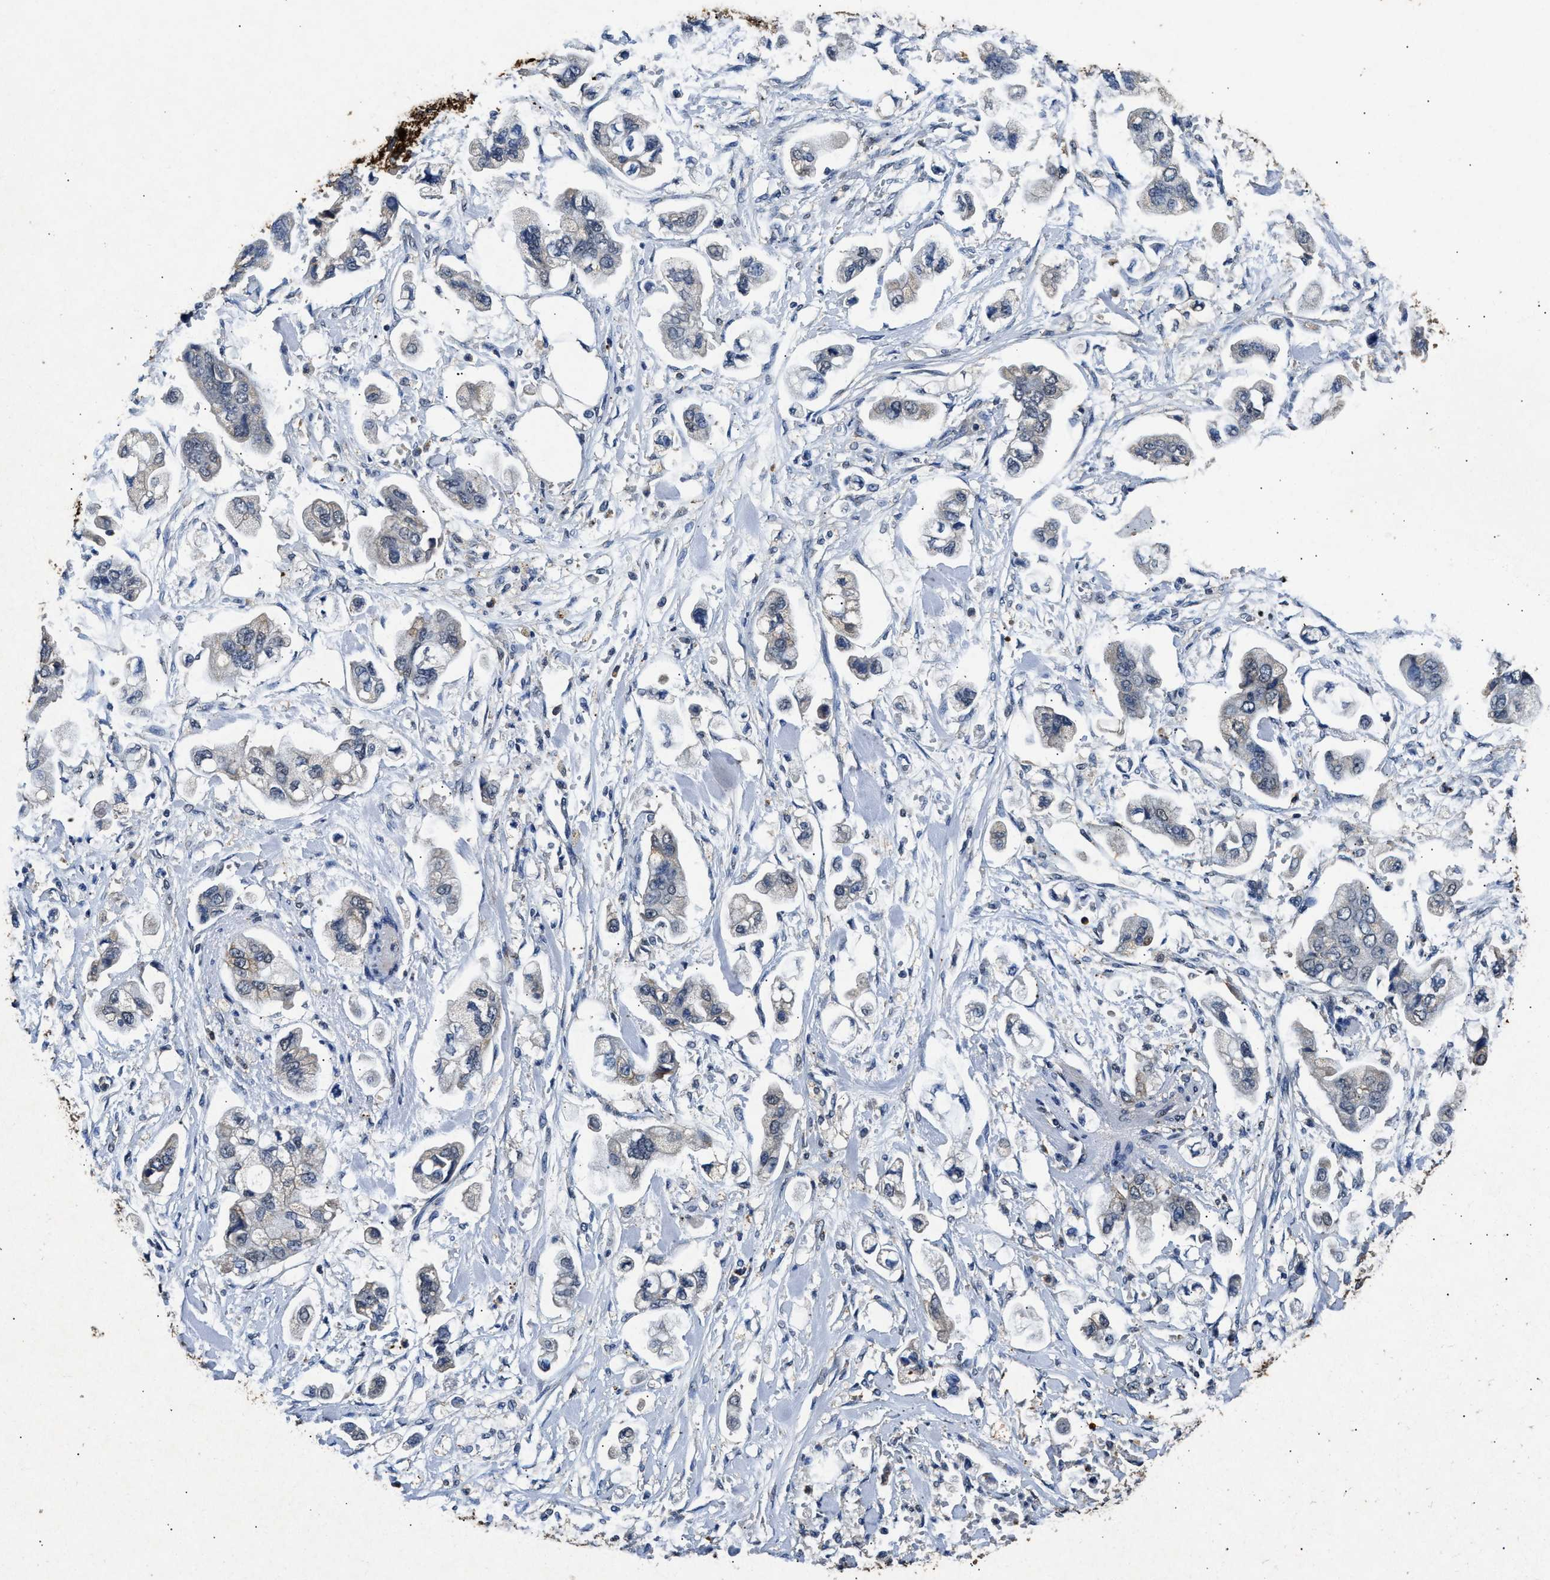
{"staining": {"intensity": "weak", "quantity": "<25%", "location": "cytoplasmic/membranous"}, "tissue": "stomach cancer", "cell_type": "Tumor cells", "image_type": "cancer", "snomed": [{"axis": "morphology", "description": "Adenocarcinoma, NOS"}, {"axis": "topography", "description": "Stomach"}], "caption": "This is an IHC photomicrograph of adenocarcinoma (stomach). There is no expression in tumor cells.", "gene": "CTNNA1", "patient": {"sex": "male", "age": 62}}